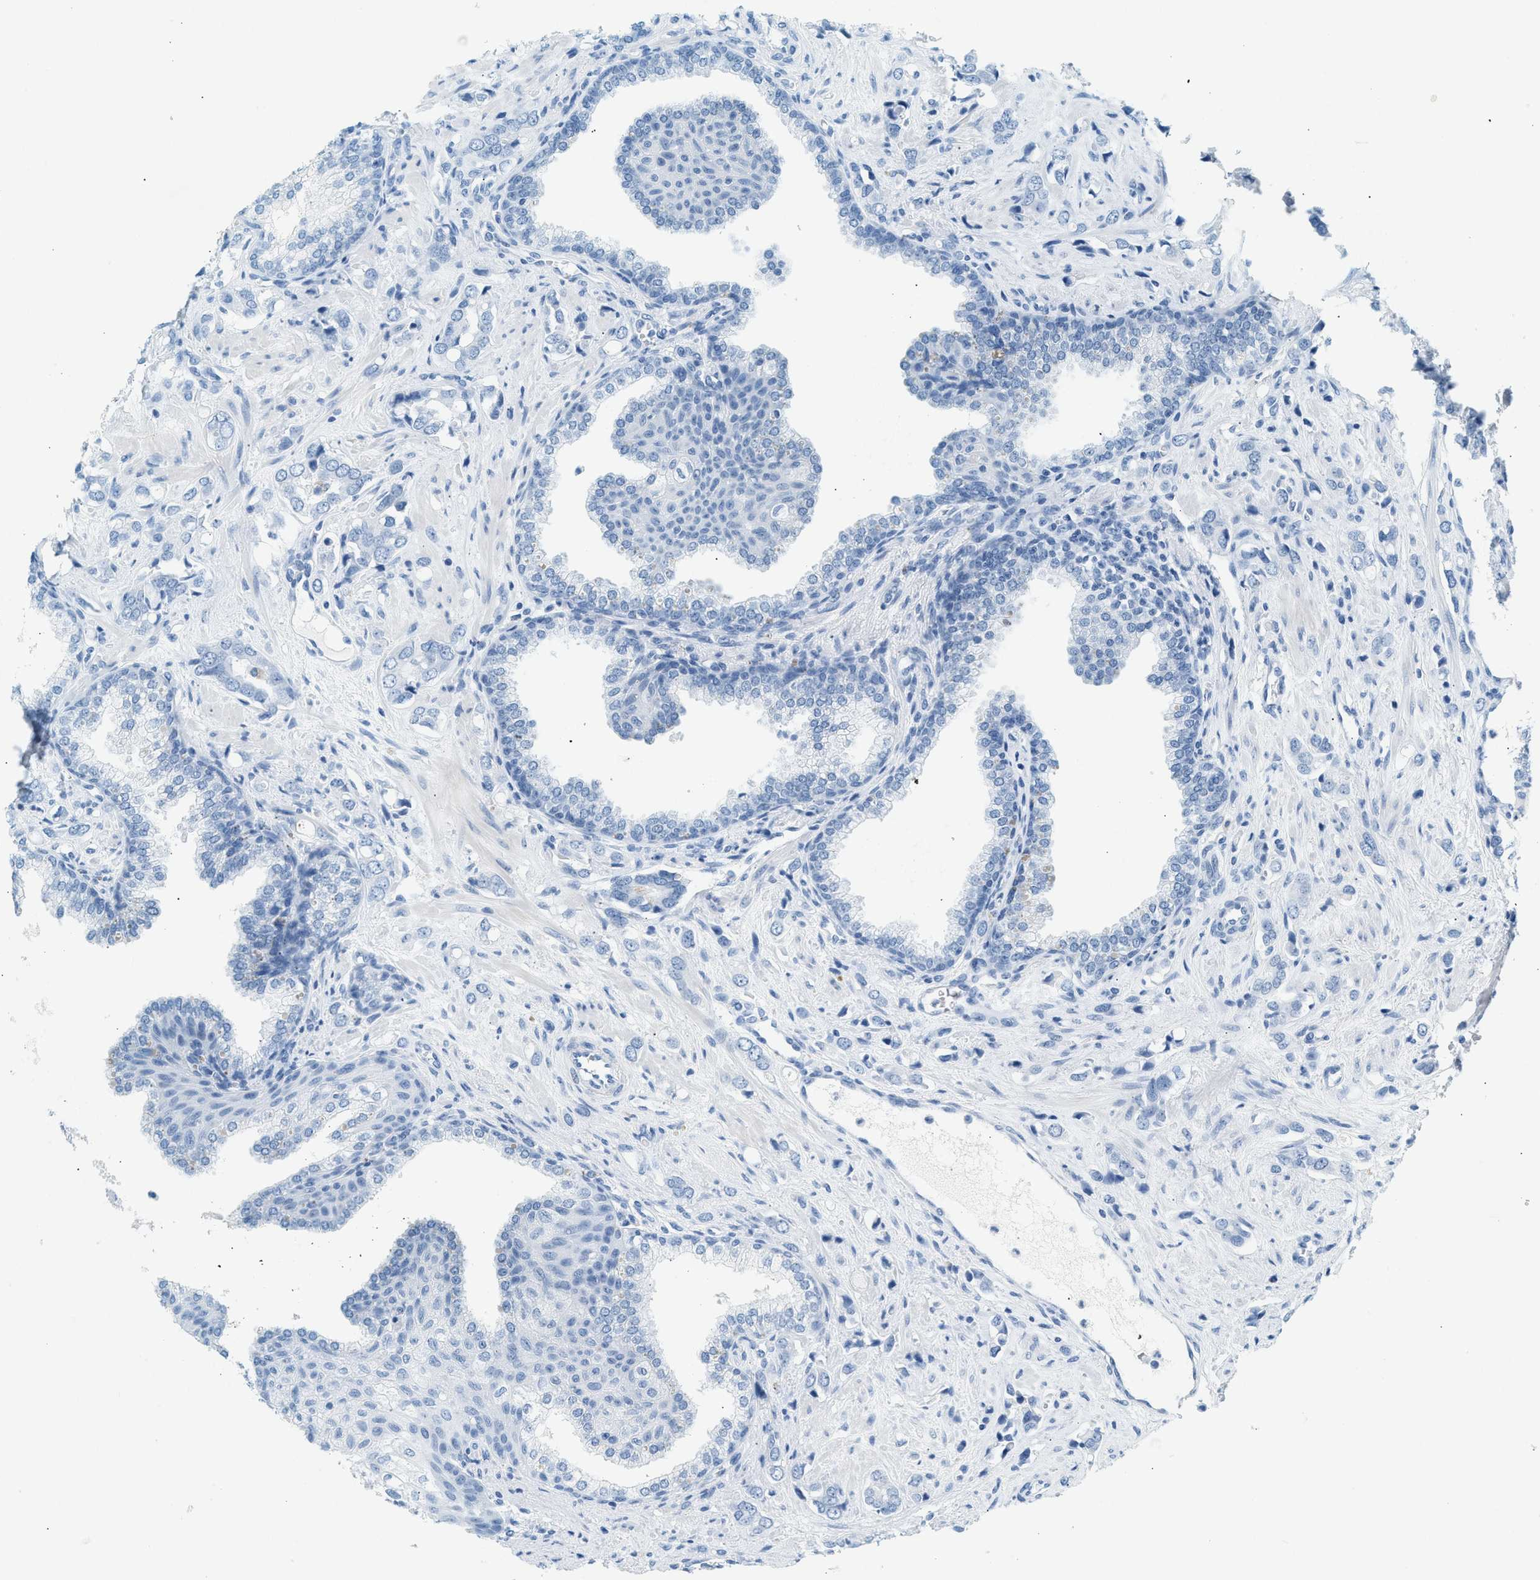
{"staining": {"intensity": "negative", "quantity": "none", "location": "none"}, "tissue": "prostate cancer", "cell_type": "Tumor cells", "image_type": "cancer", "snomed": [{"axis": "morphology", "description": "Adenocarcinoma, High grade"}, {"axis": "topography", "description": "Prostate"}], "caption": "High magnification brightfield microscopy of prostate cancer stained with DAB (brown) and counterstained with hematoxylin (blue): tumor cells show no significant expression.", "gene": "HHATL", "patient": {"sex": "male", "age": 52}}